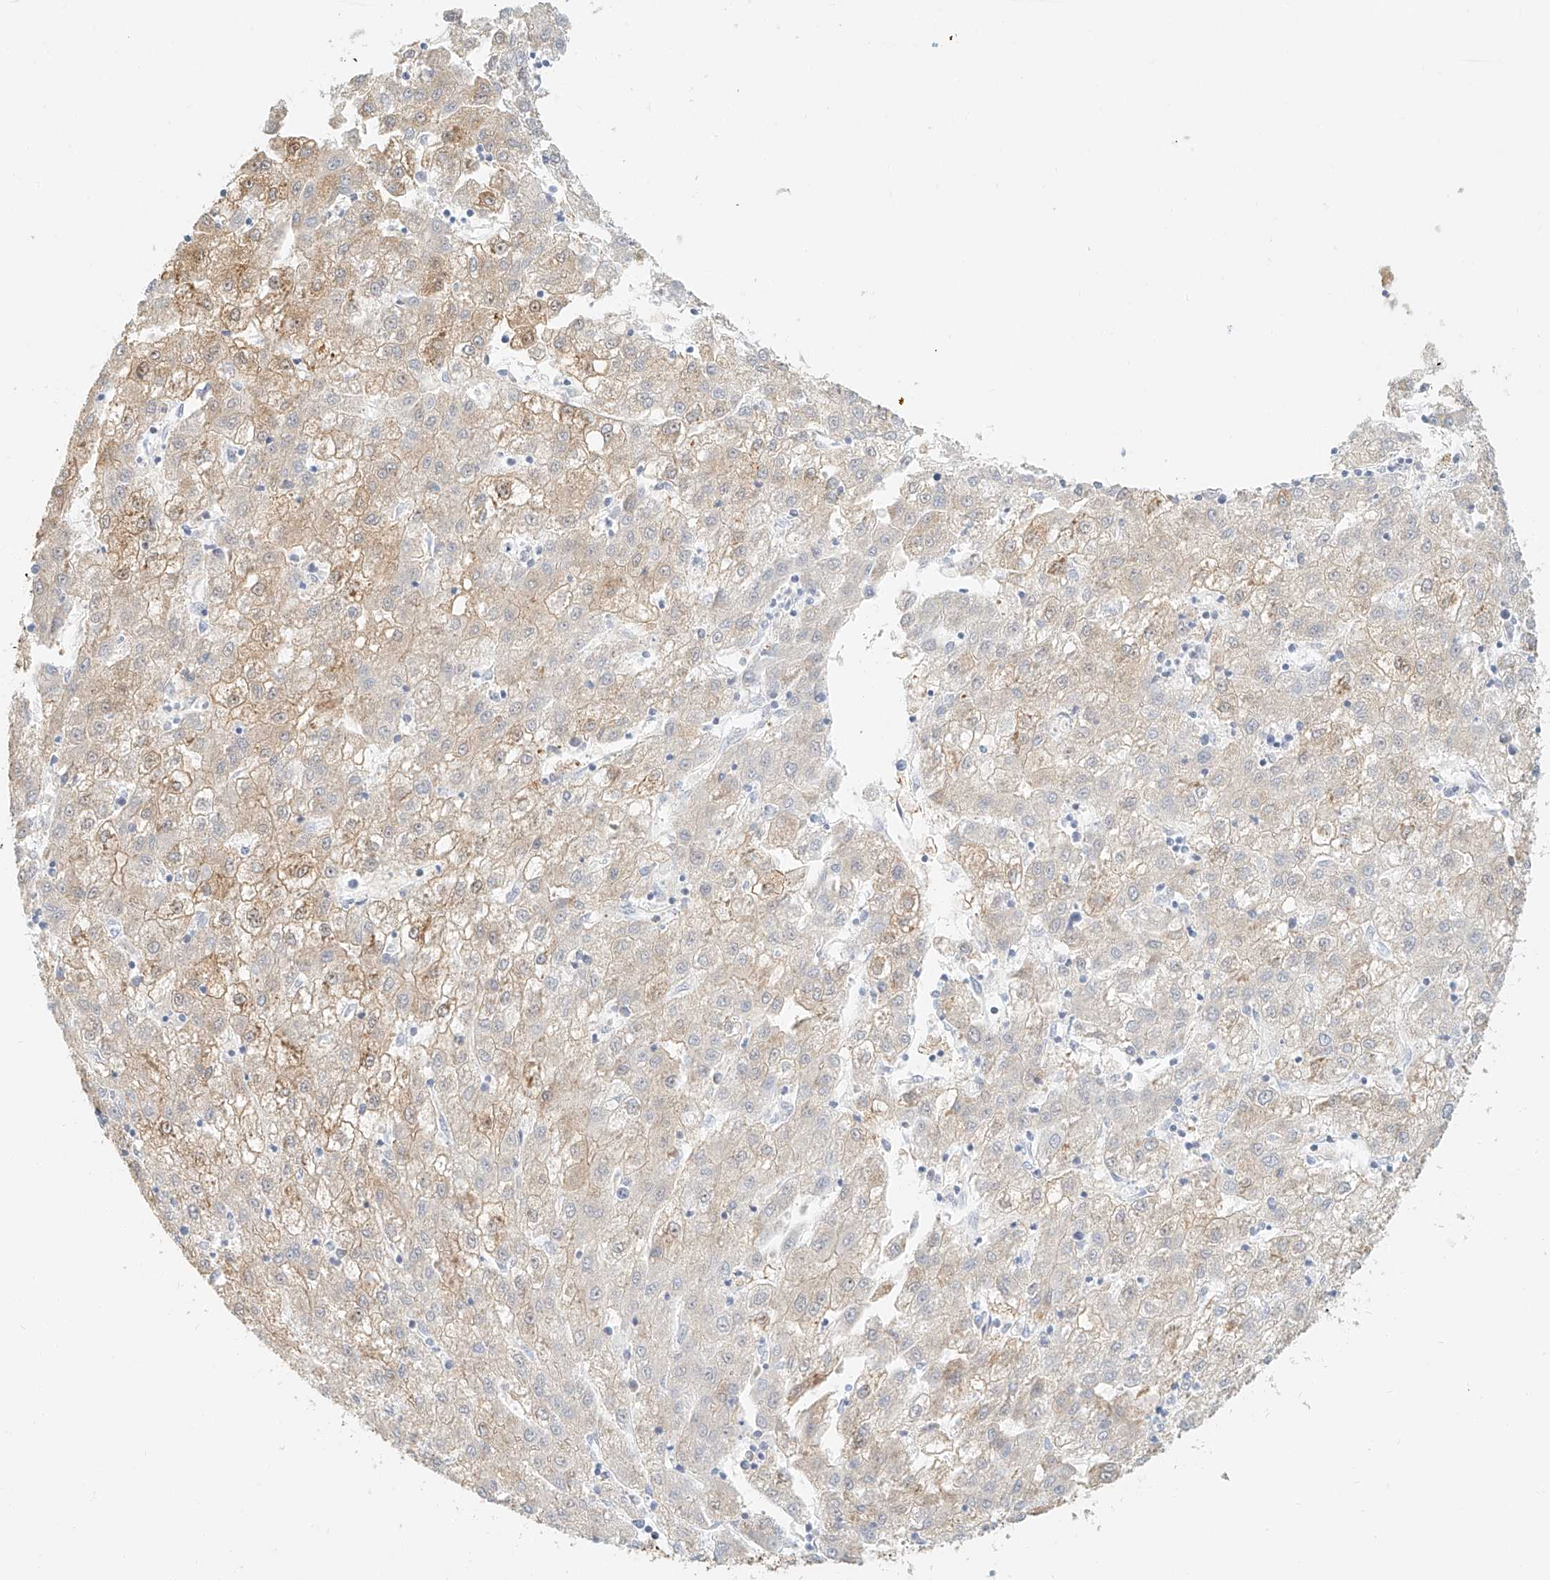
{"staining": {"intensity": "weak", "quantity": "<25%", "location": "cytoplasmic/membranous"}, "tissue": "liver cancer", "cell_type": "Tumor cells", "image_type": "cancer", "snomed": [{"axis": "morphology", "description": "Carcinoma, Hepatocellular, NOS"}, {"axis": "topography", "description": "Liver"}], "caption": "Immunohistochemistry (IHC) of human liver hepatocellular carcinoma displays no staining in tumor cells.", "gene": "DHRS7", "patient": {"sex": "male", "age": 72}}